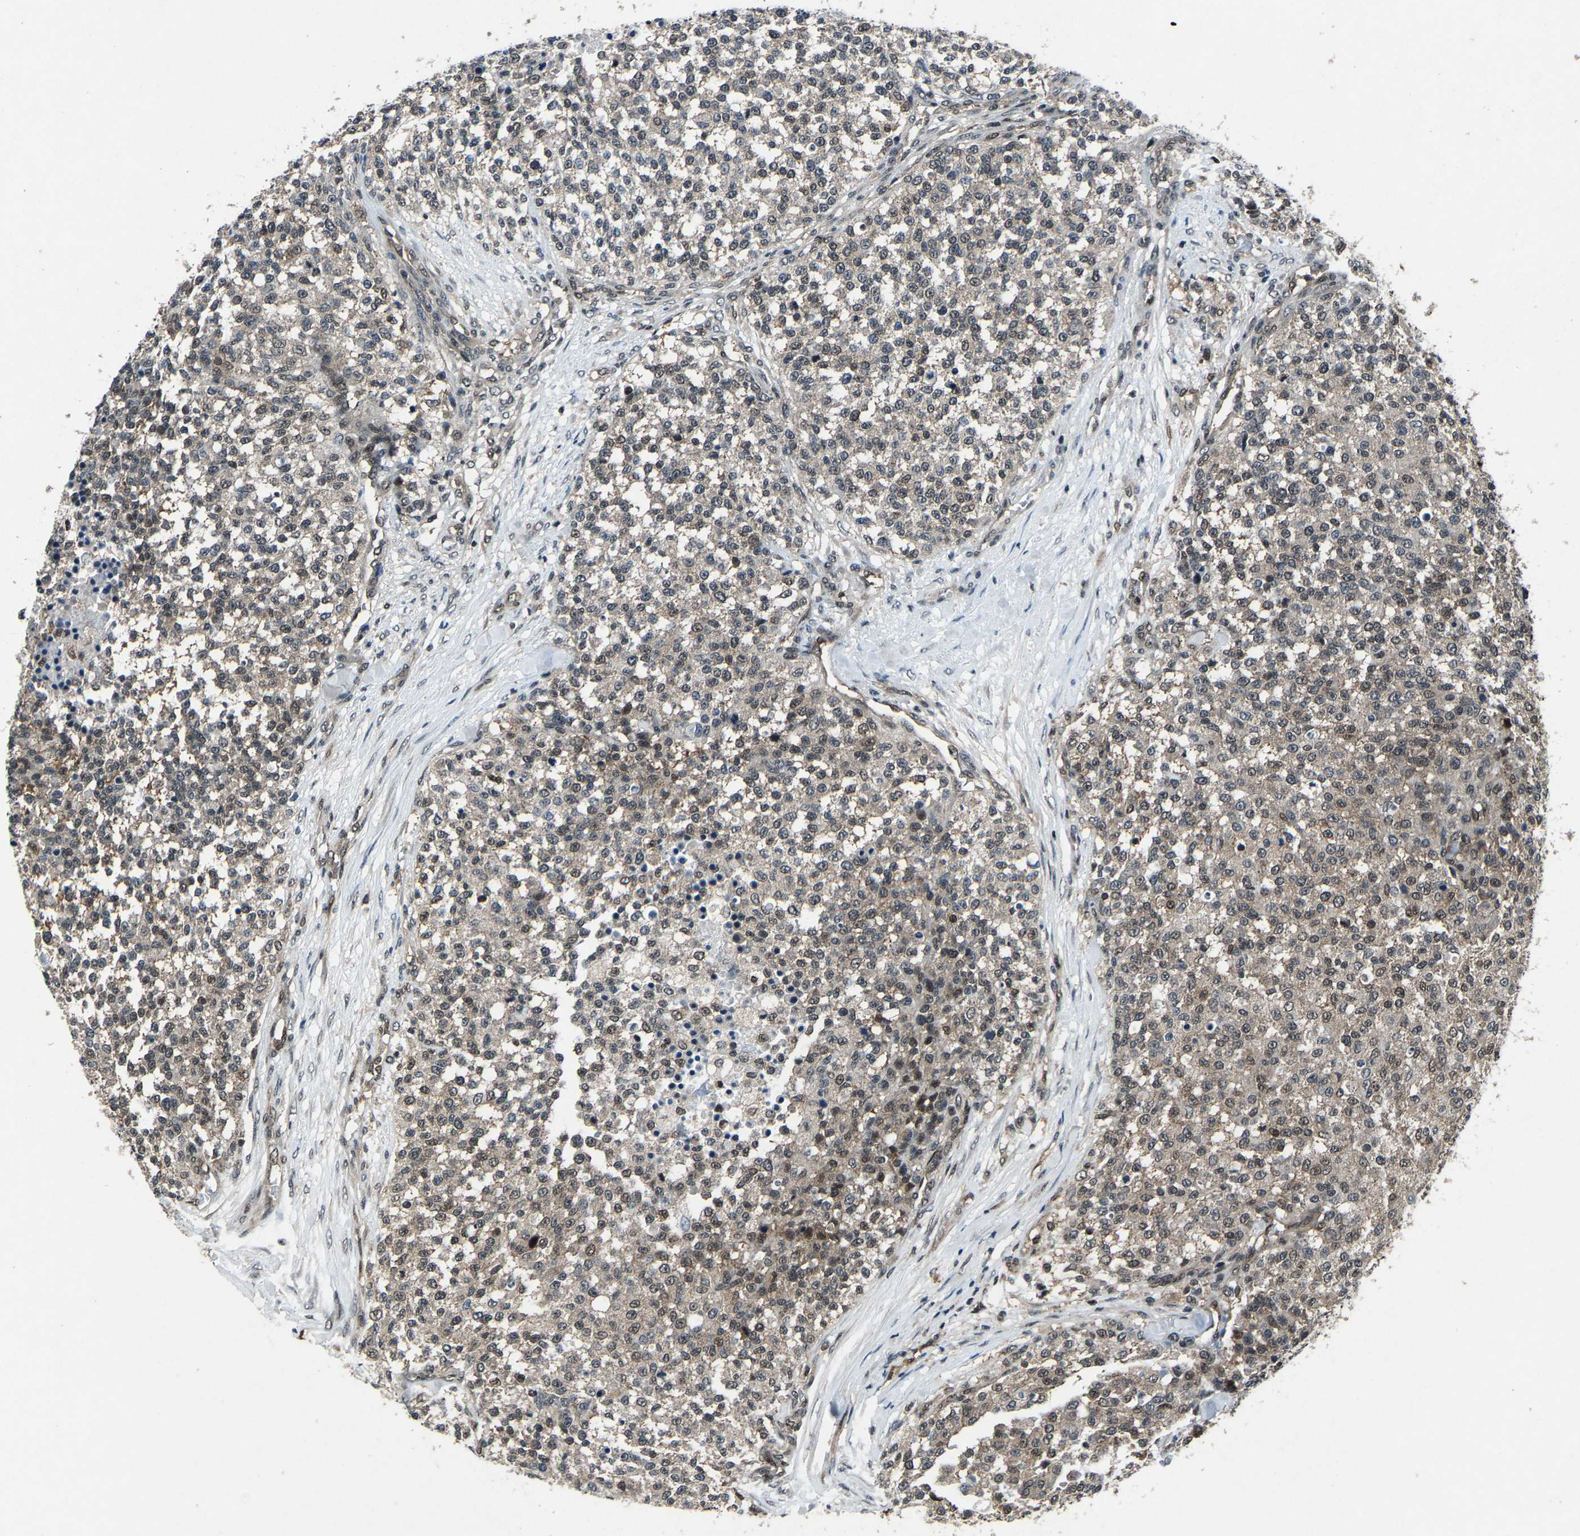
{"staining": {"intensity": "weak", "quantity": "25%-75%", "location": "cytoplasmic/membranous,nuclear"}, "tissue": "testis cancer", "cell_type": "Tumor cells", "image_type": "cancer", "snomed": [{"axis": "morphology", "description": "Seminoma, NOS"}, {"axis": "topography", "description": "Testis"}], "caption": "Seminoma (testis) tissue demonstrates weak cytoplasmic/membranous and nuclear staining in approximately 25%-75% of tumor cells, visualized by immunohistochemistry.", "gene": "ATXN3", "patient": {"sex": "male", "age": 59}}